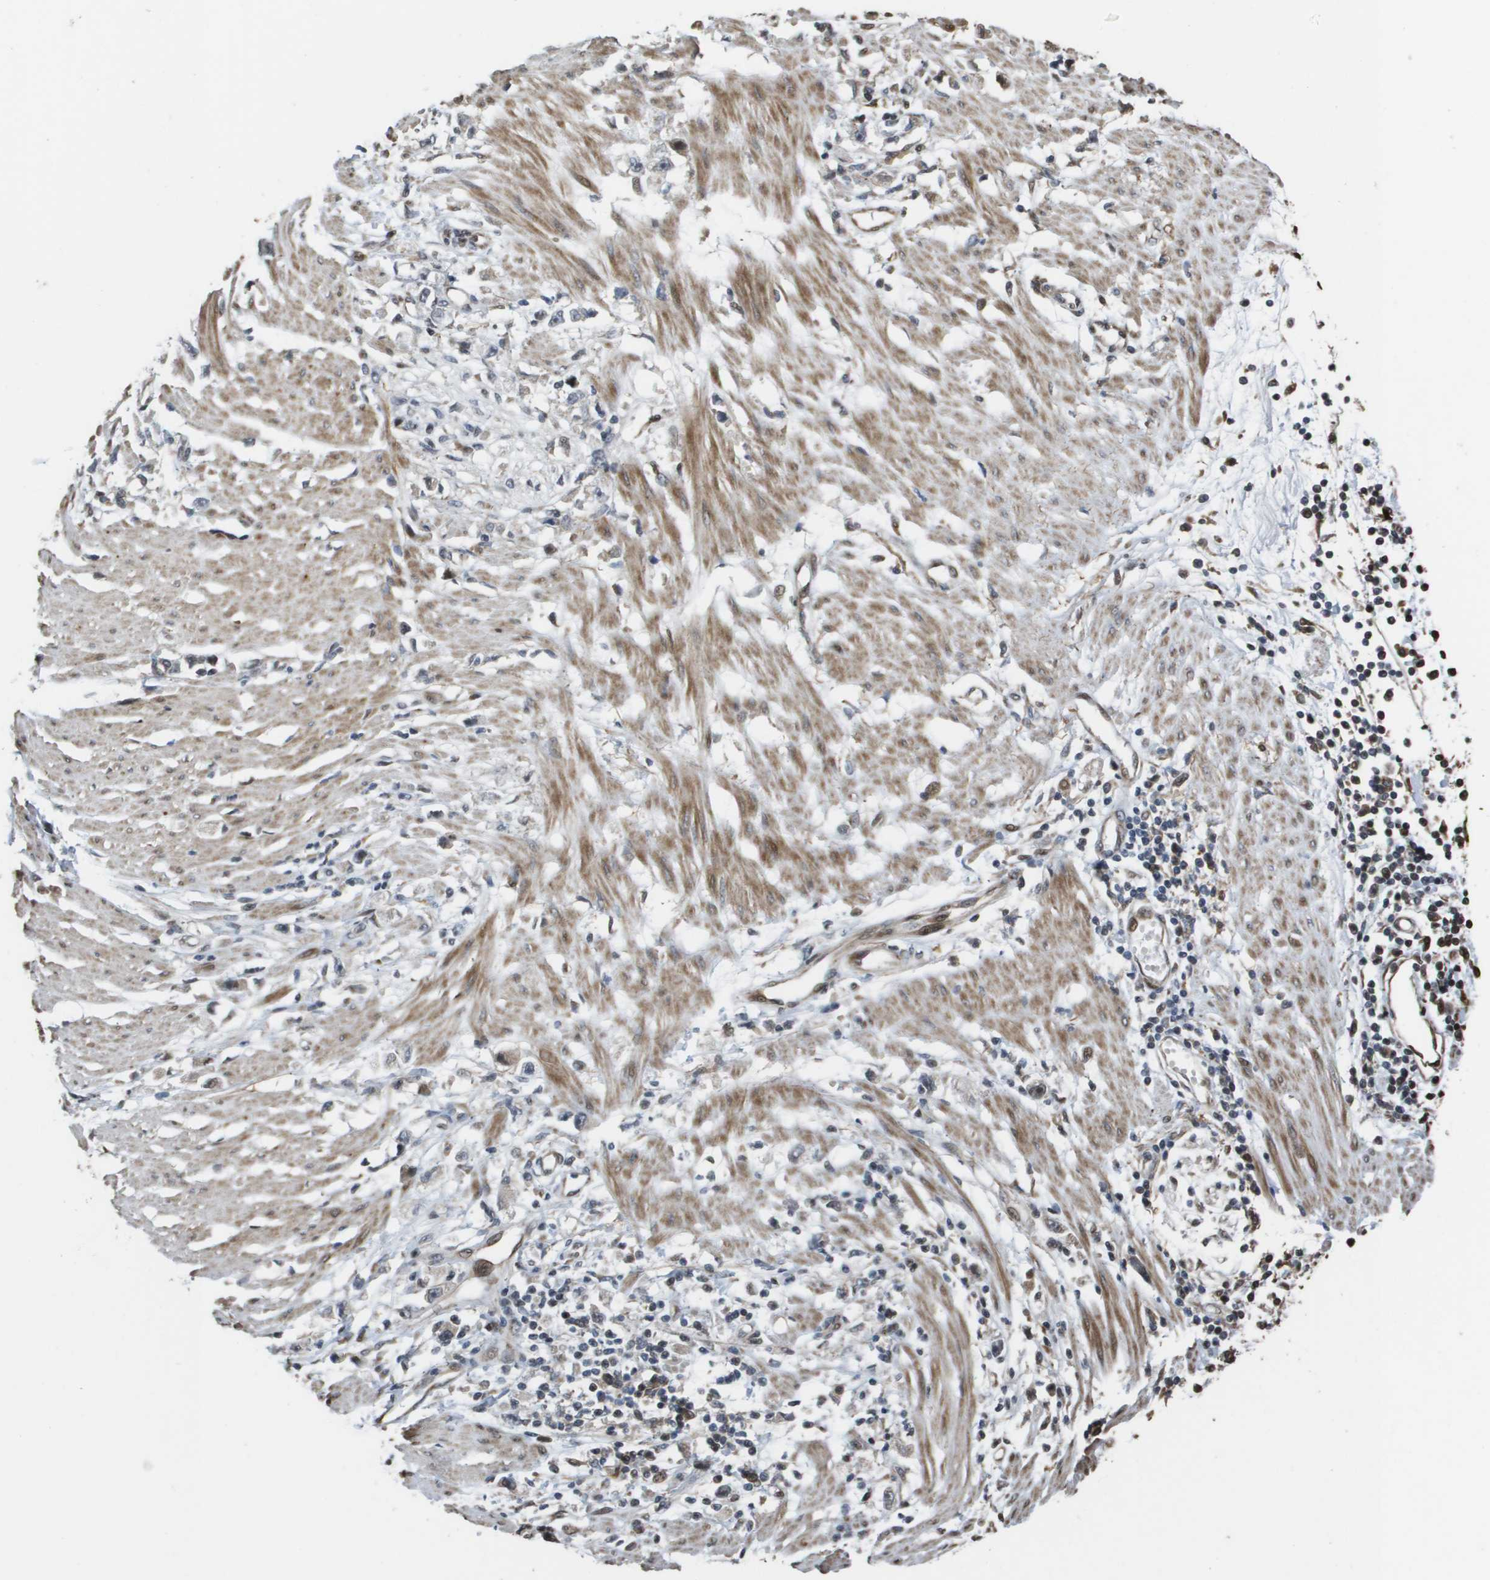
{"staining": {"intensity": "weak", "quantity": "<25%", "location": "cytoplasmic/membranous"}, "tissue": "stomach cancer", "cell_type": "Tumor cells", "image_type": "cancer", "snomed": [{"axis": "morphology", "description": "Adenocarcinoma, NOS"}, {"axis": "topography", "description": "Stomach"}], "caption": "DAB (3,3'-diaminobenzidine) immunohistochemical staining of human stomach cancer displays no significant expression in tumor cells. (Brightfield microscopy of DAB (3,3'-diaminobenzidine) immunohistochemistry (IHC) at high magnification).", "gene": "AXIN2", "patient": {"sex": "female", "age": 59}}